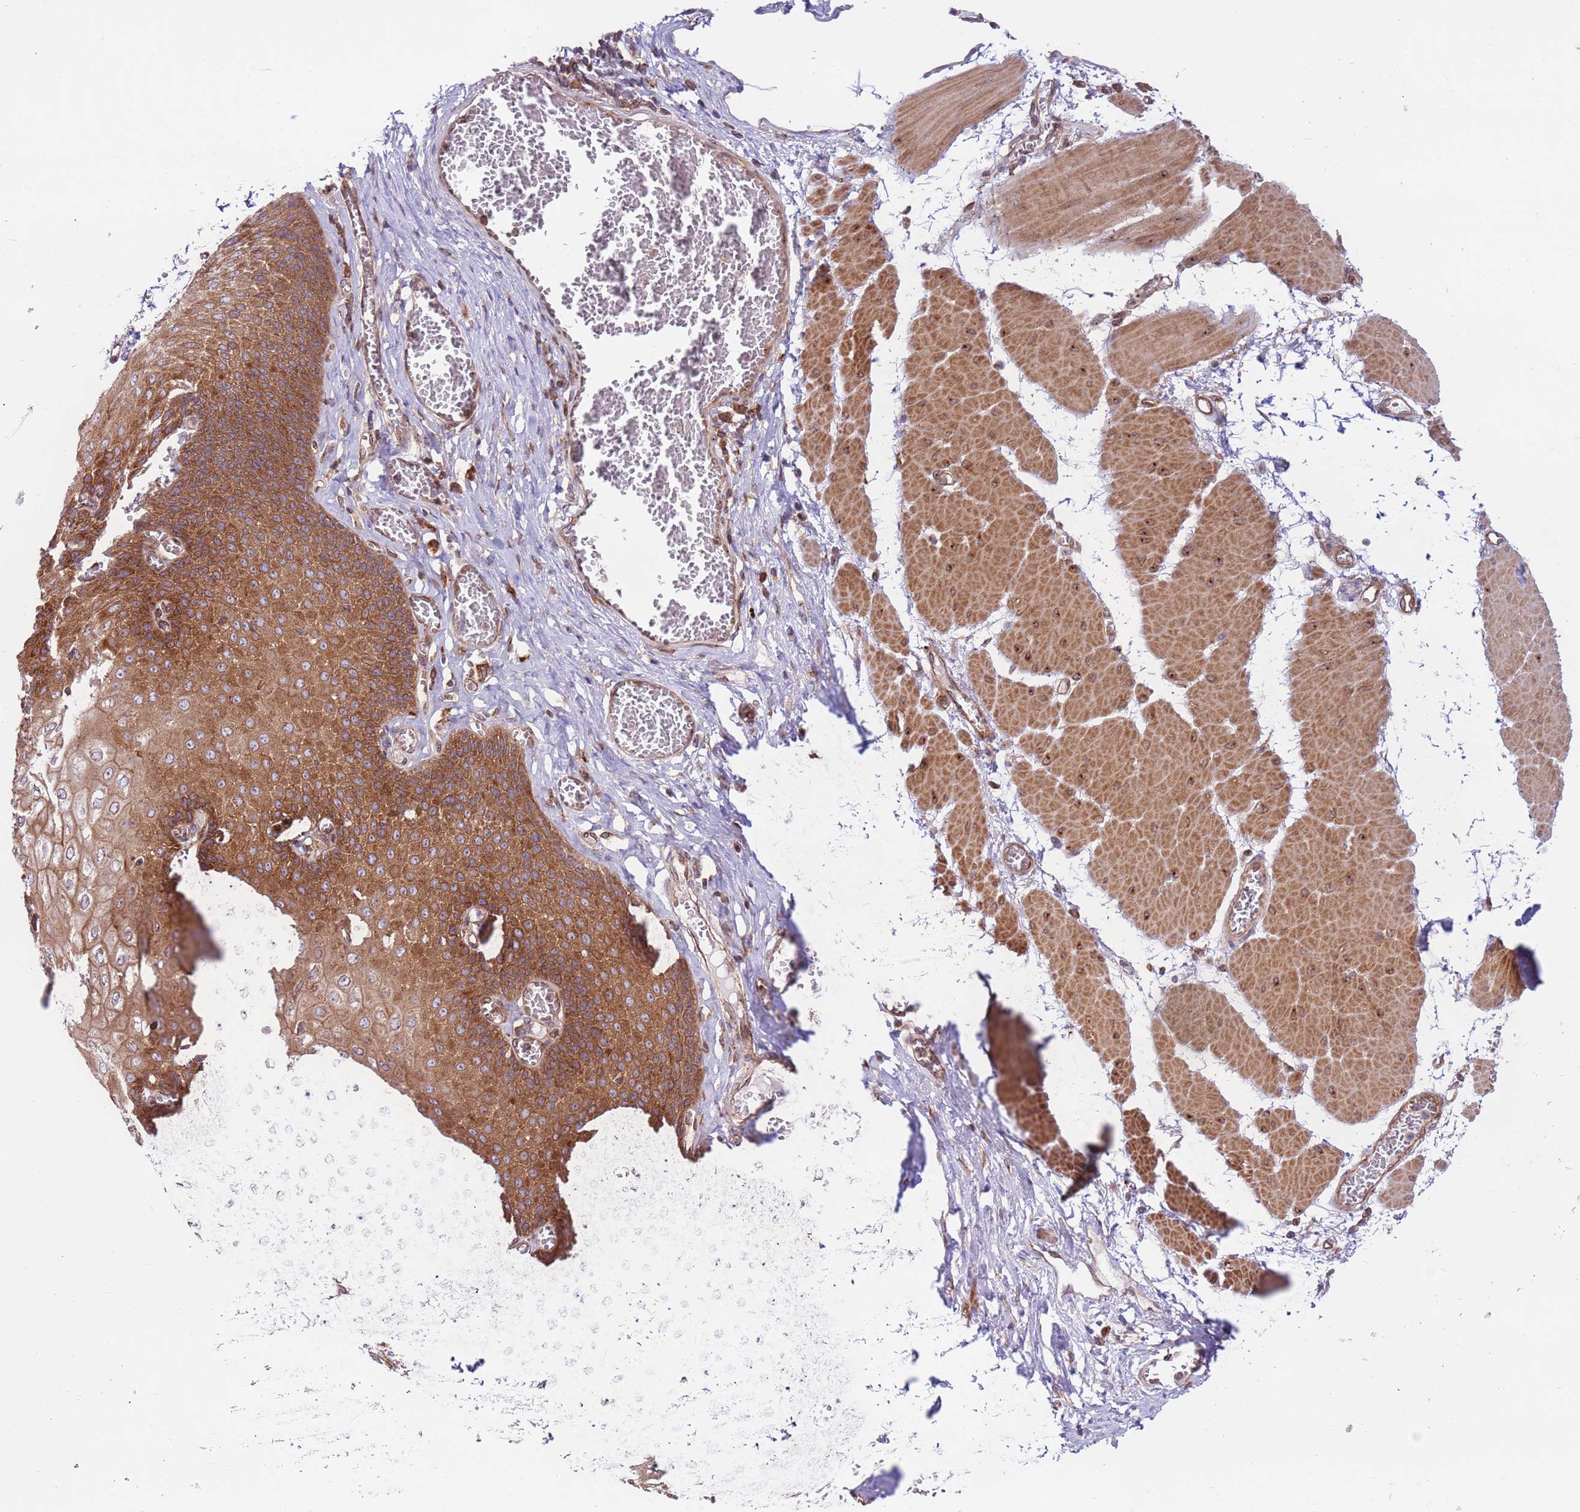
{"staining": {"intensity": "moderate", "quantity": ">75%", "location": "cytoplasmic/membranous"}, "tissue": "esophagus", "cell_type": "Squamous epithelial cells", "image_type": "normal", "snomed": [{"axis": "morphology", "description": "Normal tissue, NOS"}, {"axis": "topography", "description": "Esophagus"}], "caption": "This micrograph shows normal esophagus stained with immunohistochemistry (IHC) to label a protein in brown. The cytoplasmic/membranous of squamous epithelial cells show moderate positivity for the protein. Nuclei are counter-stained blue.", "gene": "DDX19B", "patient": {"sex": "male", "age": 60}}